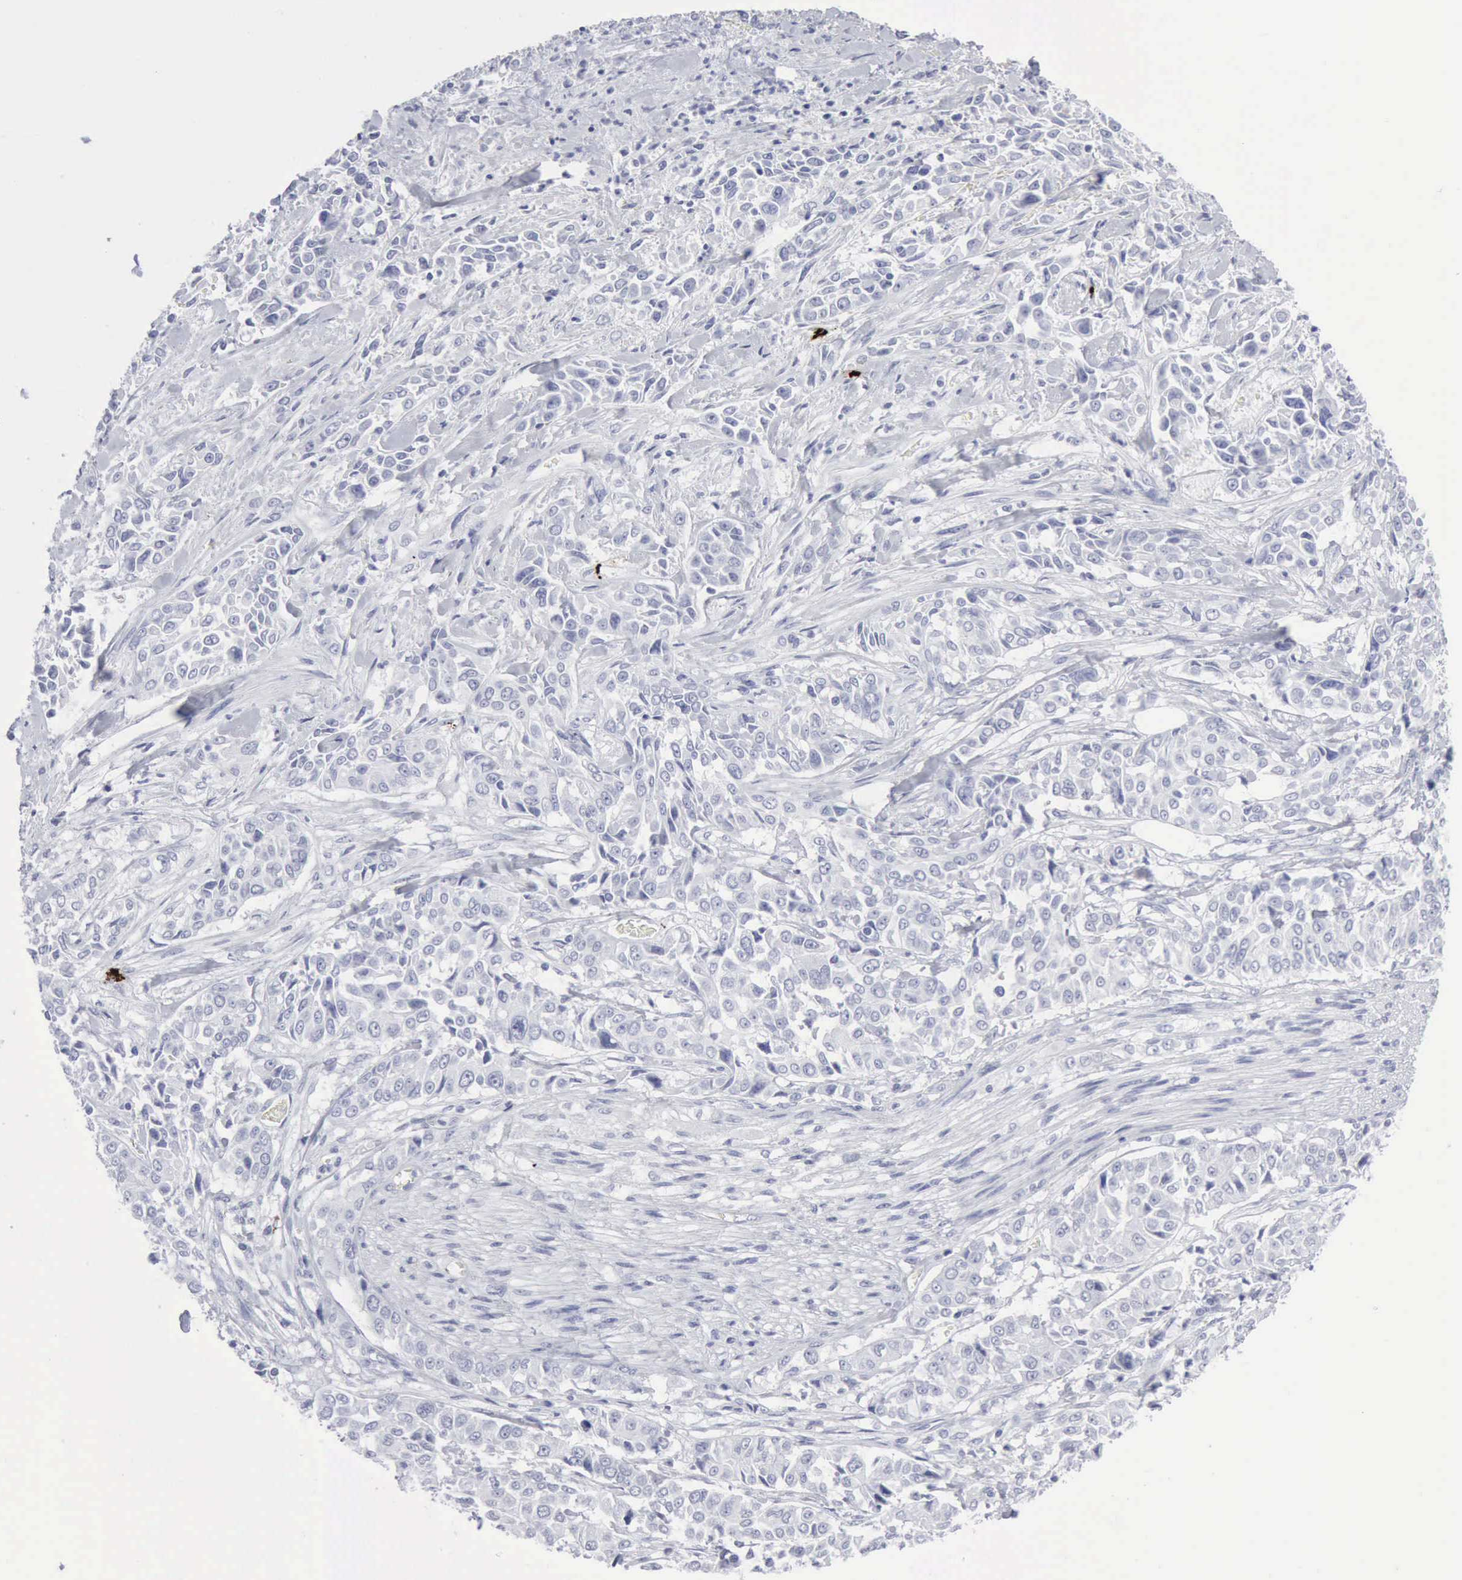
{"staining": {"intensity": "negative", "quantity": "none", "location": "none"}, "tissue": "pancreatic cancer", "cell_type": "Tumor cells", "image_type": "cancer", "snomed": [{"axis": "morphology", "description": "Adenocarcinoma, NOS"}, {"axis": "topography", "description": "Pancreas"}], "caption": "This micrograph is of pancreatic cancer stained with IHC to label a protein in brown with the nuclei are counter-stained blue. There is no staining in tumor cells.", "gene": "CMA1", "patient": {"sex": "female", "age": 52}}